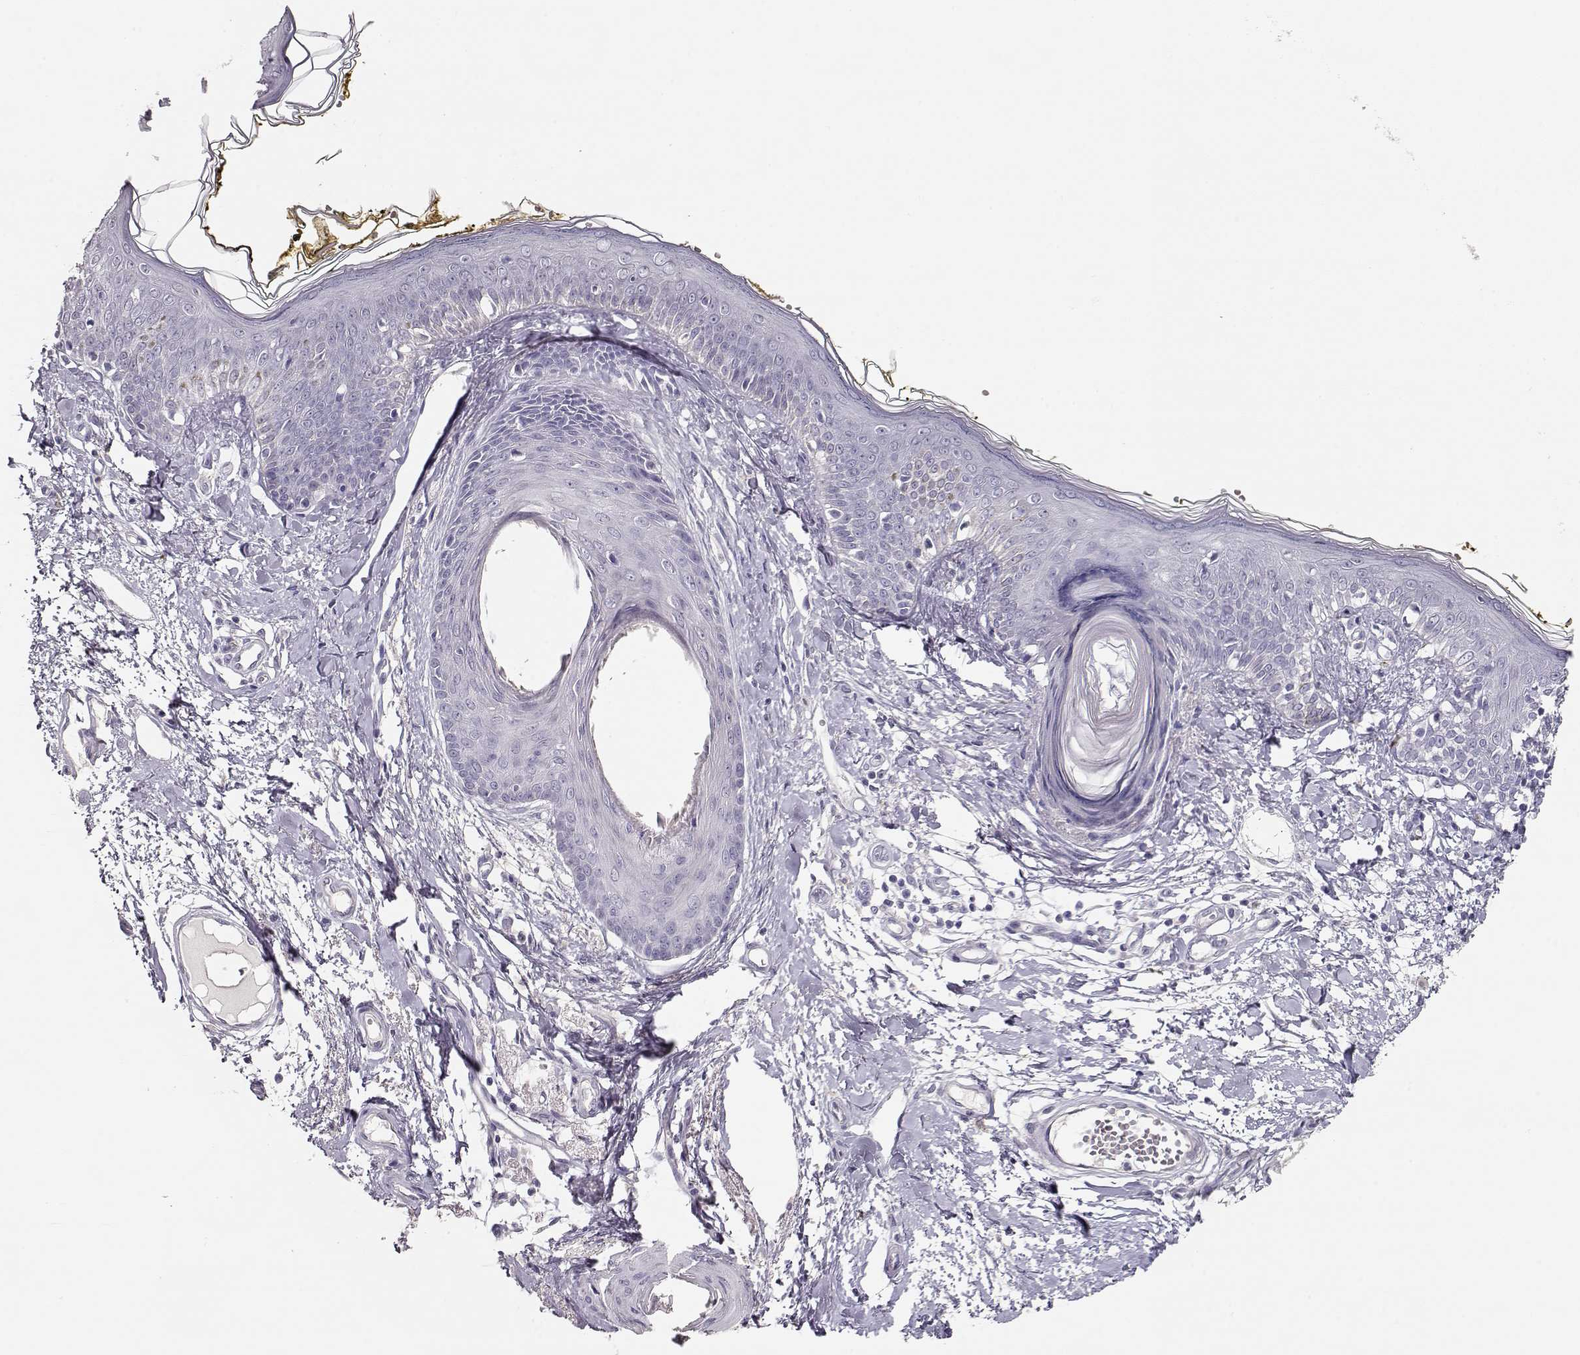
{"staining": {"intensity": "negative", "quantity": "none", "location": "none"}, "tissue": "skin", "cell_type": "Fibroblasts", "image_type": "normal", "snomed": [{"axis": "morphology", "description": "Normal tissue, NOS"}, {"axis": "topography", "description": "Skin"}], "caption": "Immunohistochemical staining of unremarkable human skin exhibits no significant expression in fibroblasts.", "gene": "MAGEC1", "patient": {"sex": "male", "age": 76}}